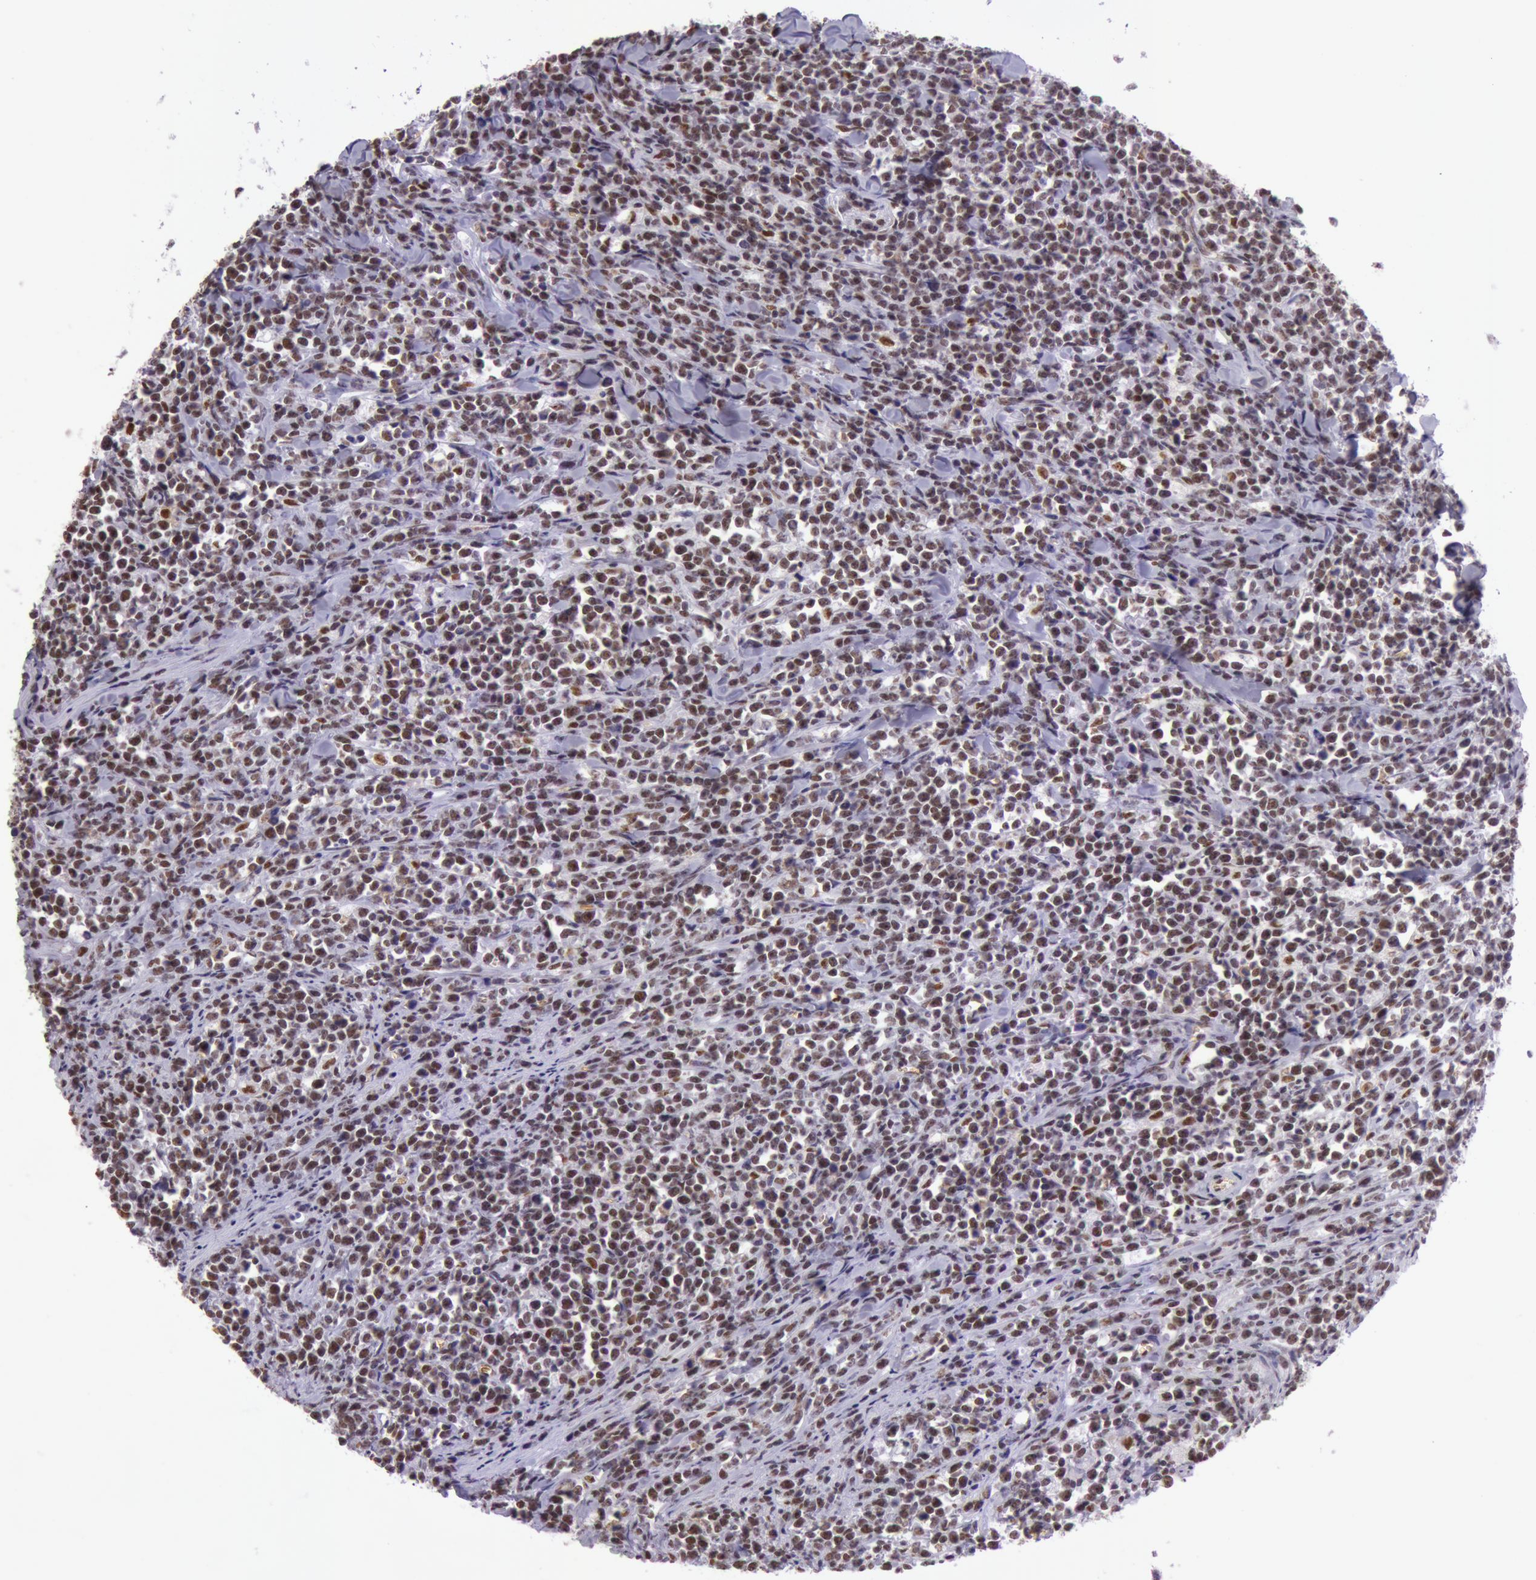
{"staining": {"intensity": "strong", "quantity": ">75%", "location": "nuclear"}, "tissue": "lymphoma", "cell_type": "Tumor cells", "image_type": "cancer", "snomed": [{"axis": "morphology", "description": "Malignant lymphoma, non-Hodgkin's type, High grade"}, {"axis": "topography", "description": "Small intestine"}, {"axis": "topography", "description": "Colon"}], "caption": "DAB immunohistochemical staining of human malignant lymphoma, non-Hodgkin's type (high-grade) displays strong nuclear protein expression in about >75% of tumor cells.", "gene": "NBN", "patient": {"sex": "male", "age": 8}}